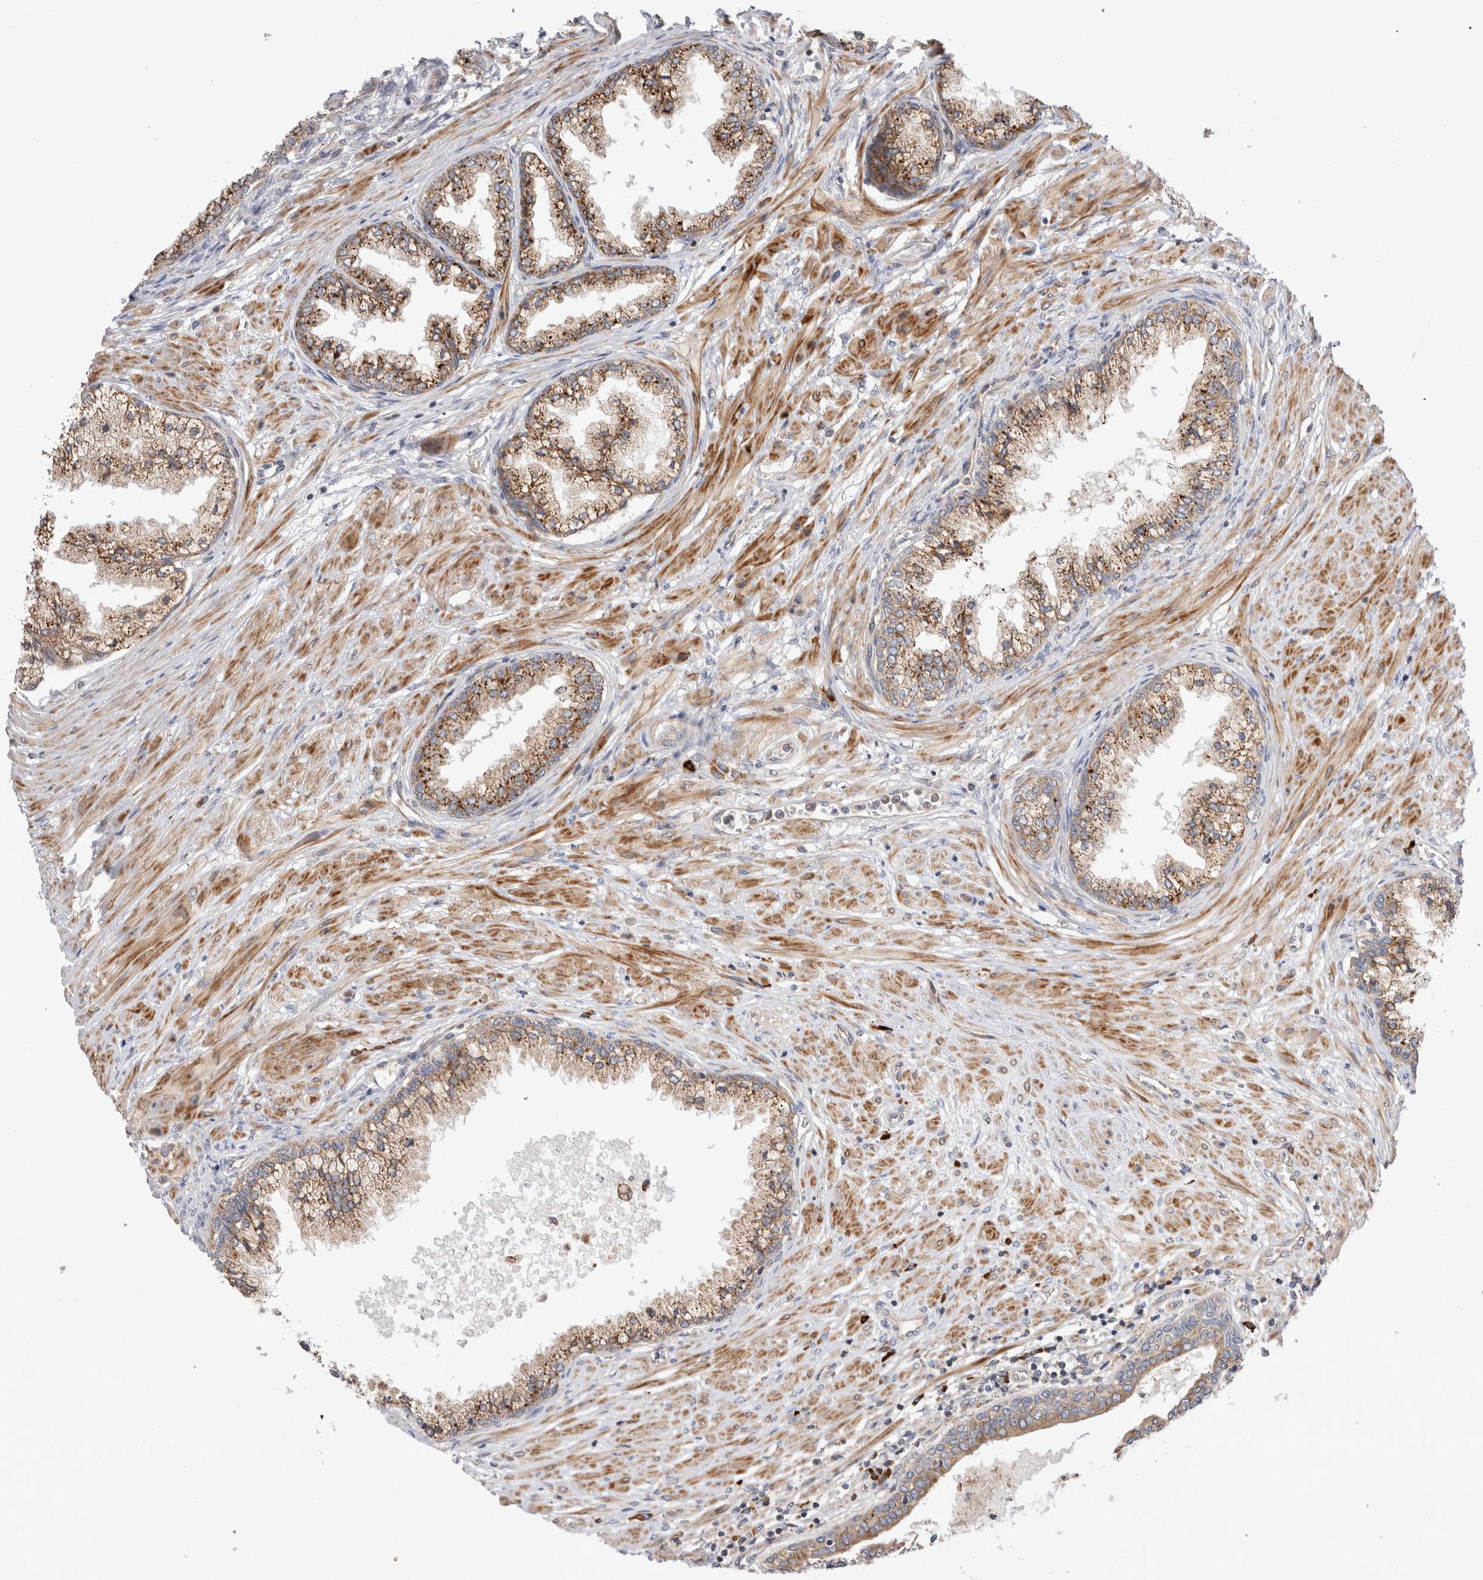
{"staining": {"intensity": "strong", "quantity": "25%-75%", "location": "cytoplasmic/membranous"}, "tissue": "prostate cancer", "cell_type": "Tumor cells", "image_type": "cancer", "snomed": [{"axis": "morphology", "description": "Adenocarcinoma, High grade"}, {"axis": "topography", "description": "Prostate"}], "caption": "Immunohistochemistry histopathology image of neoplastic tissue: human high-grade adenocarcinoma (prostate) stained using IHC displays high levels of strong protein expression localized specifically in the cytoplasmic/membranous of tumor cells, appearing as a cytoplasmic/membranous brown color.", "gene": "PDCD10", "patient": {"sex": "male", "age": 61}}